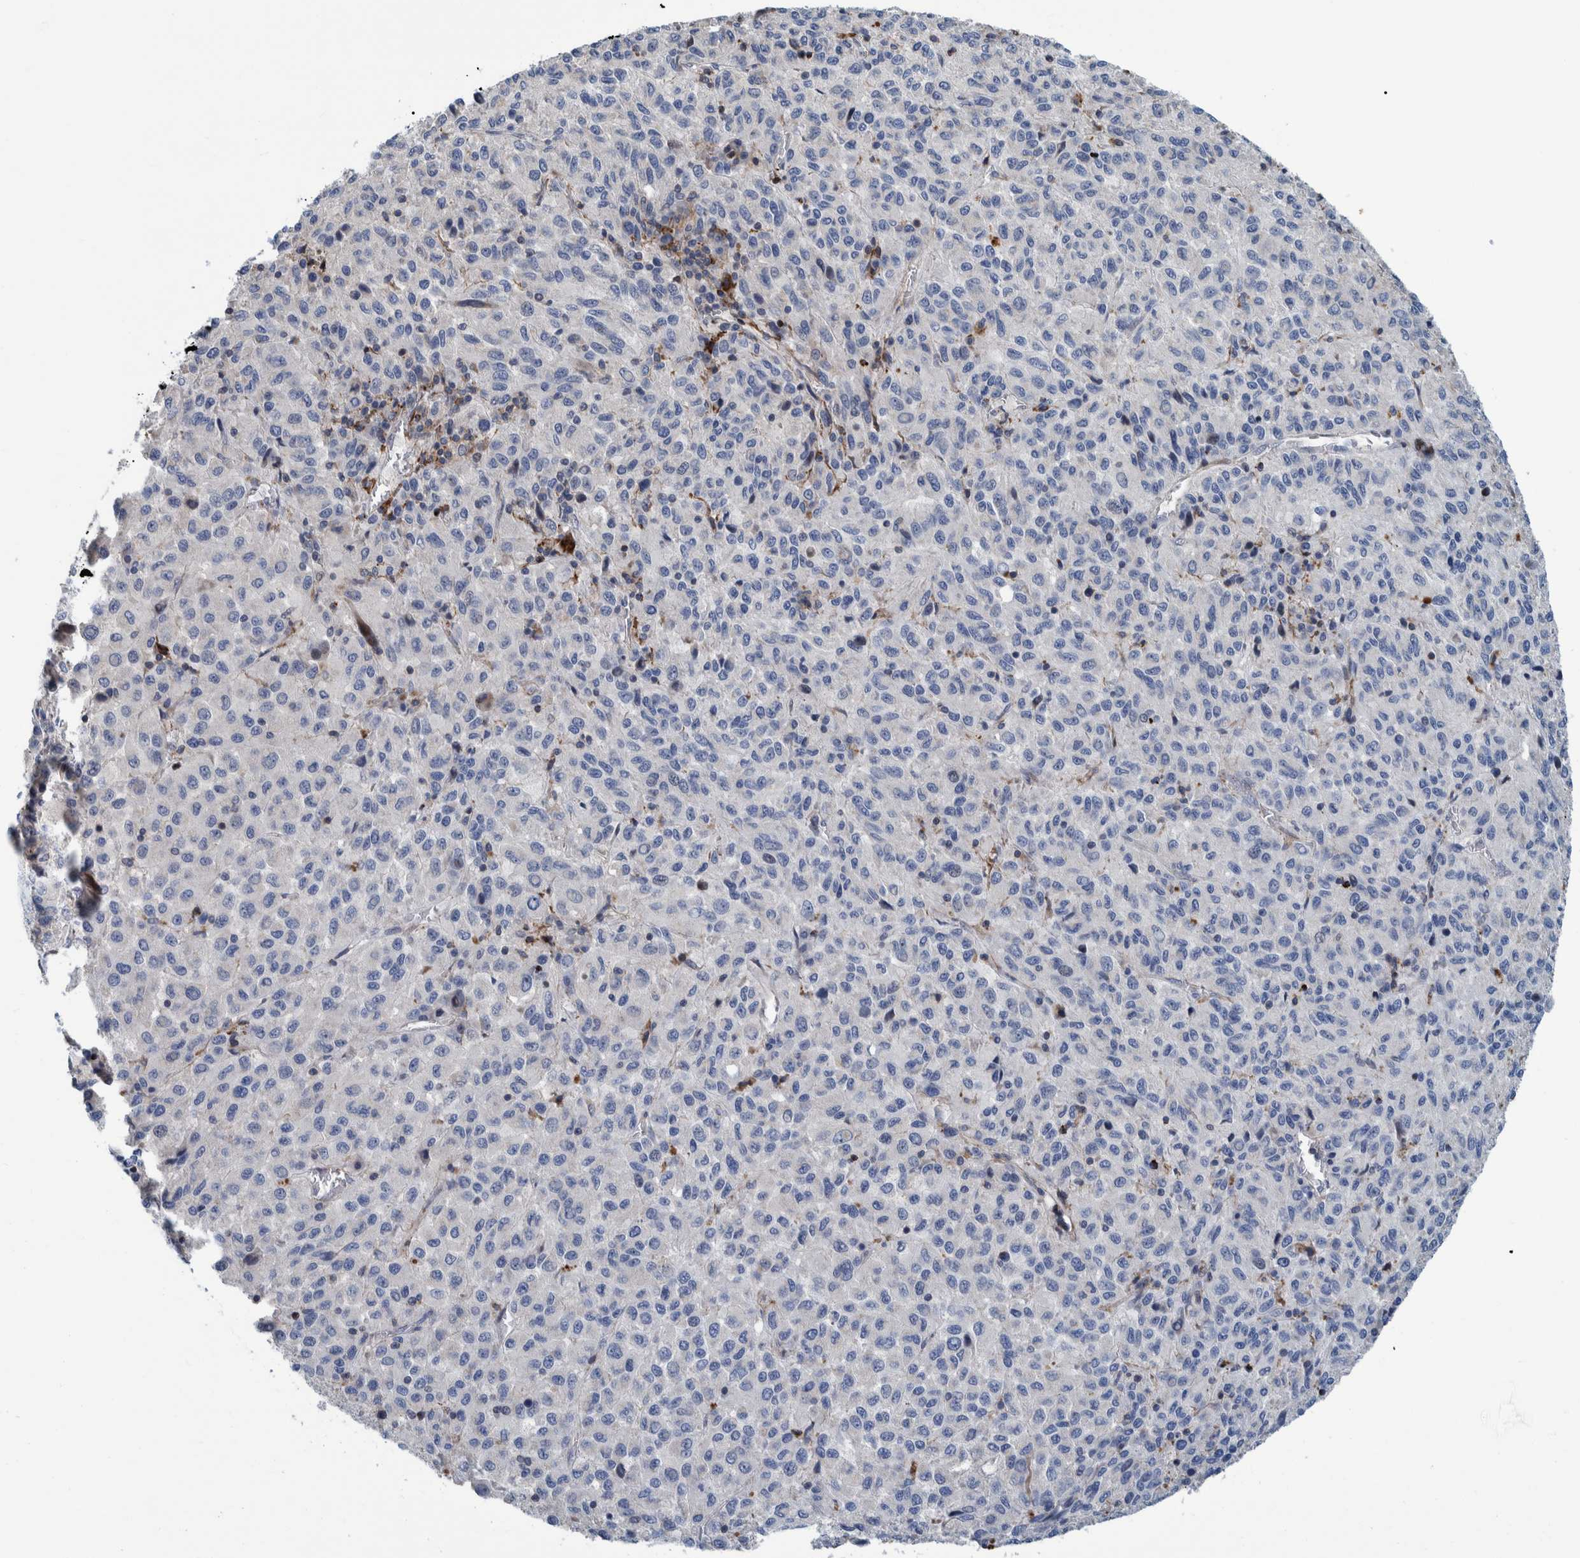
{"staining": {"intensity": "negative", "quantity": "none", "location": "none"}, "tissue": "melanoma", "cell_type": "Tumor cells", "image_type": "cancer", "snomed": [{"axis": "morphology", "description": "Malignant melanoma, Metastatic site"}, {"axis": "topography", "description": "Lung"}], "caption": "The image demonstrates no staining of tumor cells in melanoma.", "gene": "MKS1", "patient": {"sex": "male", "age": 64}}